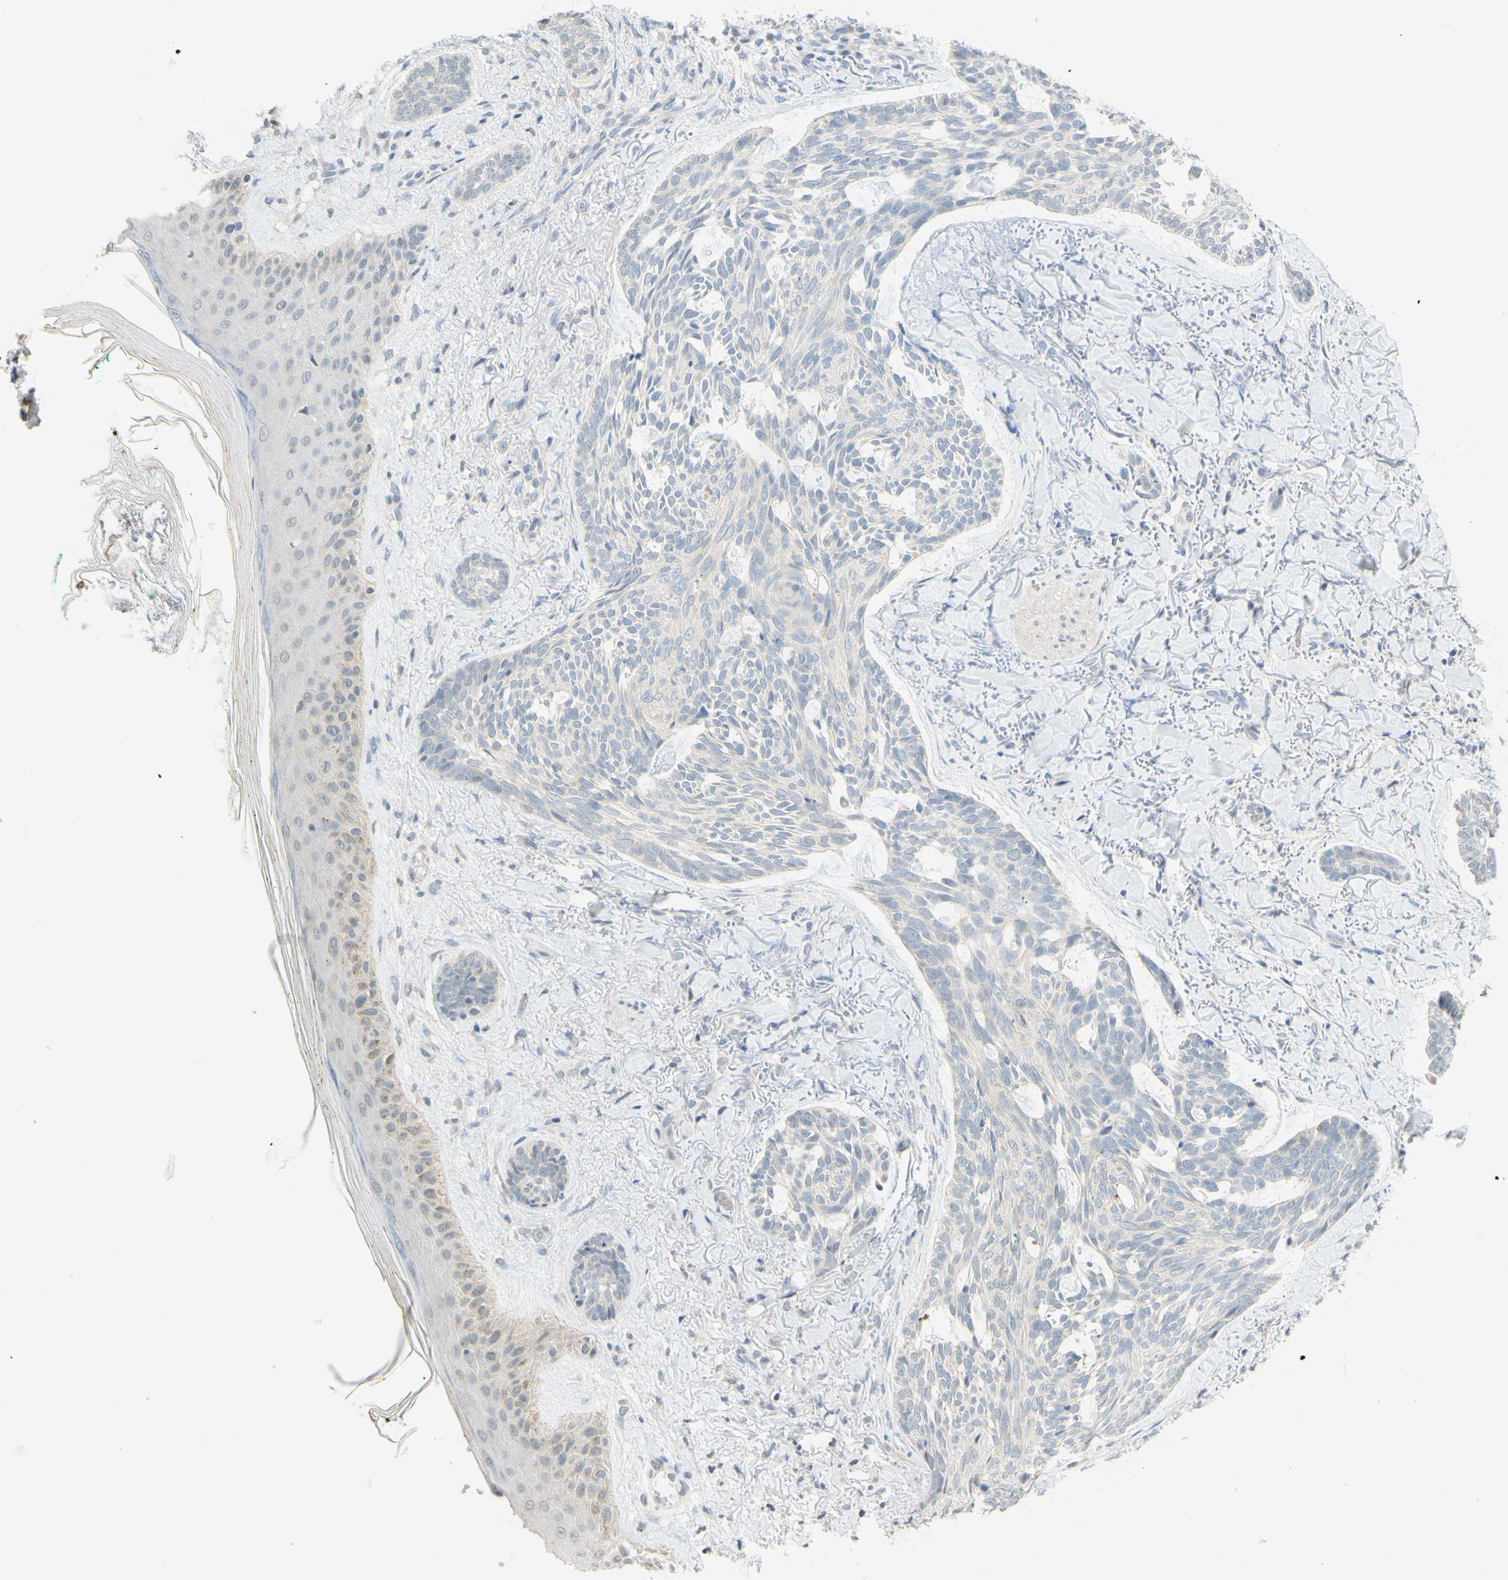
{"staining": {"intensity": "weak", "quantity": "25%-75%", "location": "cytoplasmic/membranous"}, "tissue": "skin cancer", "cell_type": "Tumor cells", "image_type": "cancer", "snomed": [{"axis": "morphology", "description": "Basal cell carcinoma"}, {"axis": "topography", "description": "Skin"}], "caption": "This image displays skin basal cell carcinoma stained with immunohistochemistry to label a protein in brown. The cytoplasmic/membranous of tumor cells show weak positivity for the protein. Nuclei are counter-stained blue.", "gene": "MAG", "patient": {"sex": "male", "age": 43}}